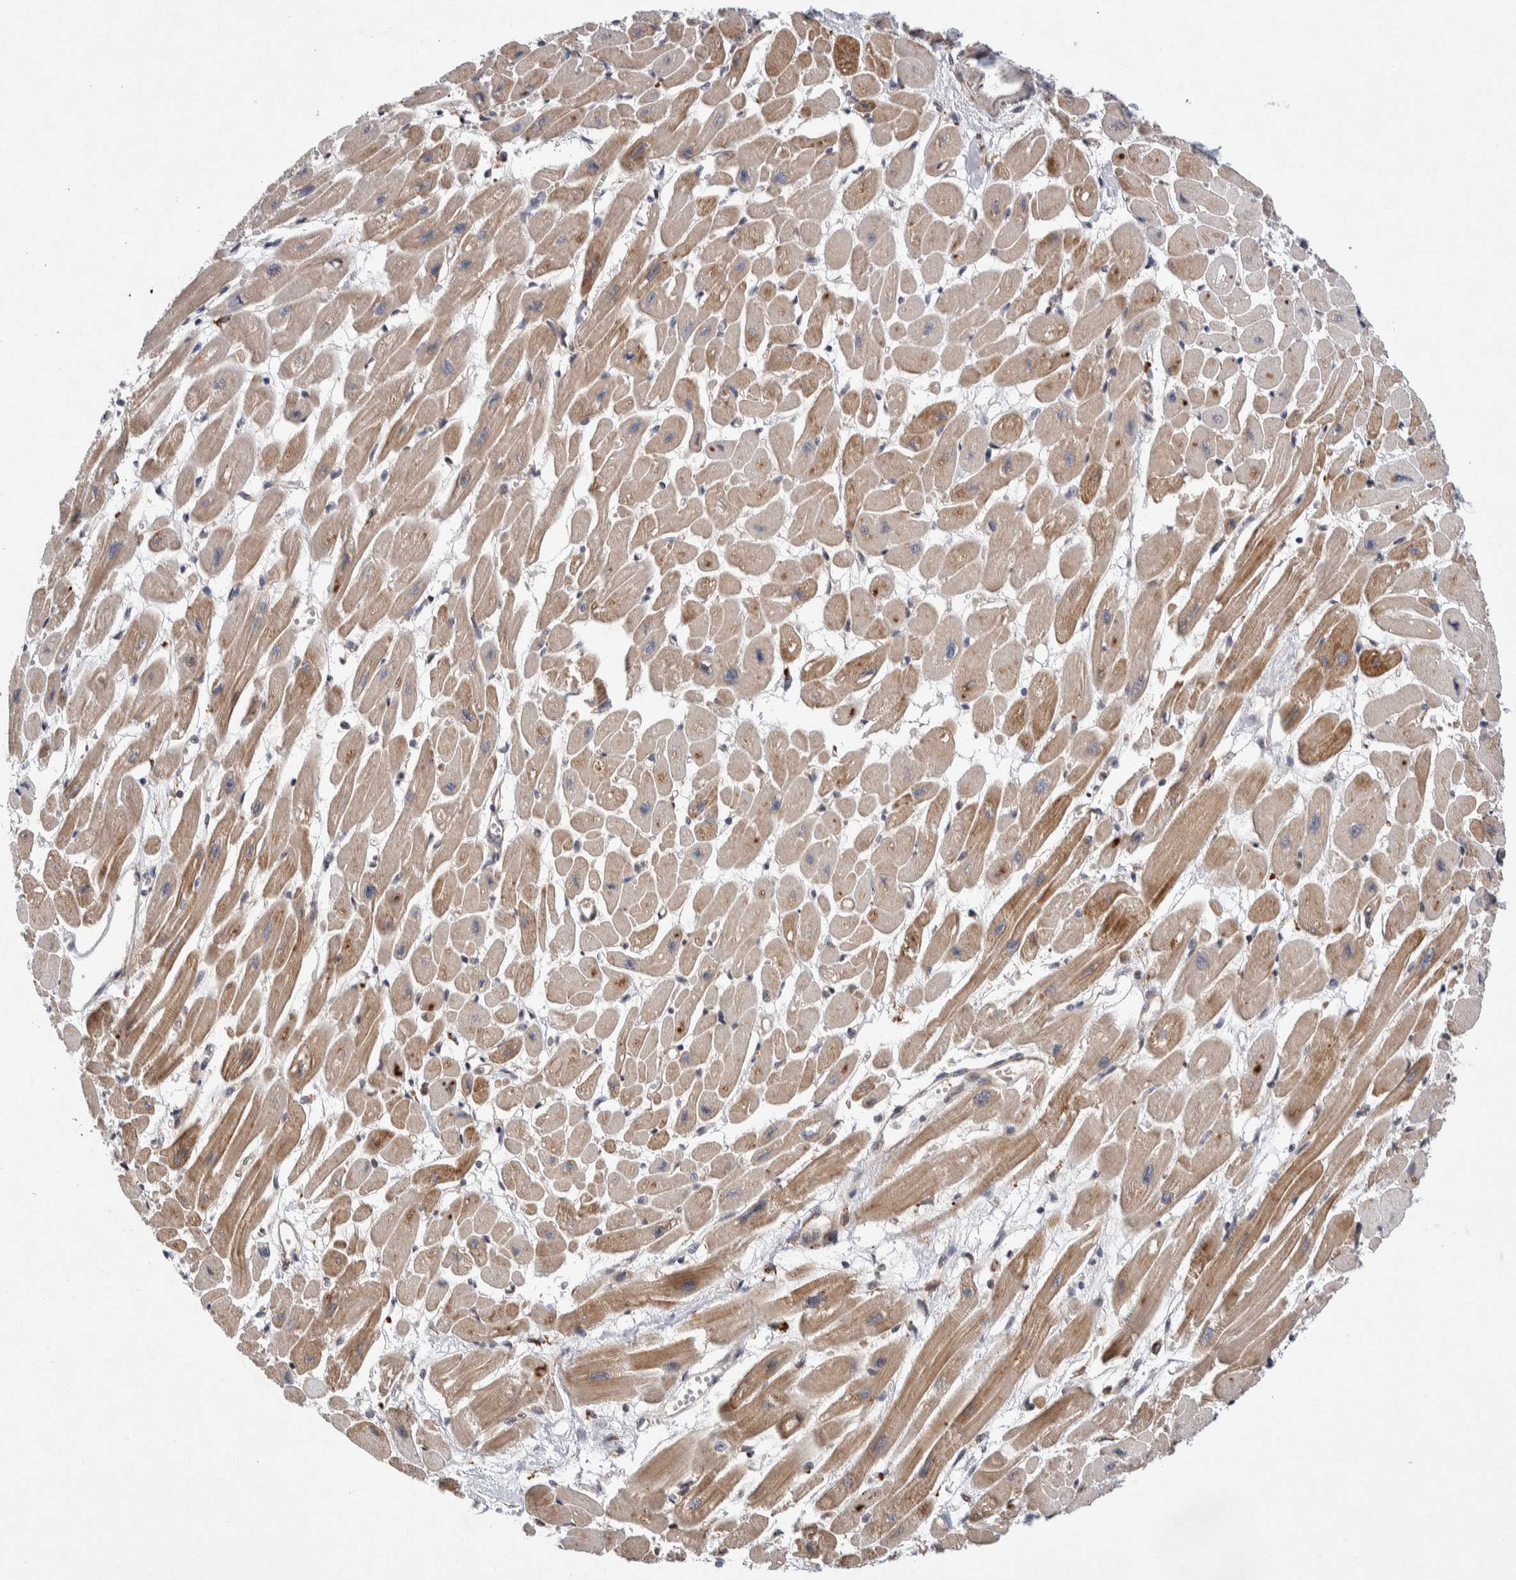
{"staining": {"intensity": "moderate", "quantity": ">75%", "location": "cytoplasmic/membranous"}, "tissue": "heart muscle", "cell_type": "Cardiomyocytes", "image_type": "normal", "snomed": [{"axis": "morphology", "description": "Normal tissue, NOS"}, {"axis": "topography", "description": "Heart"}], "caption": "Moderate cytoplasmic/membranous staining is present in about >75% of cardiomyocytes in normal heart muscle. The protein of interest is stained brown, and the nuclei are stained in blue (DAB (3,3'-diaminobenzidine) IHC with brightfield microscopy, high magnification).", "gene": "LZTS1", "patient": {"sex": "female", "age": 54}}